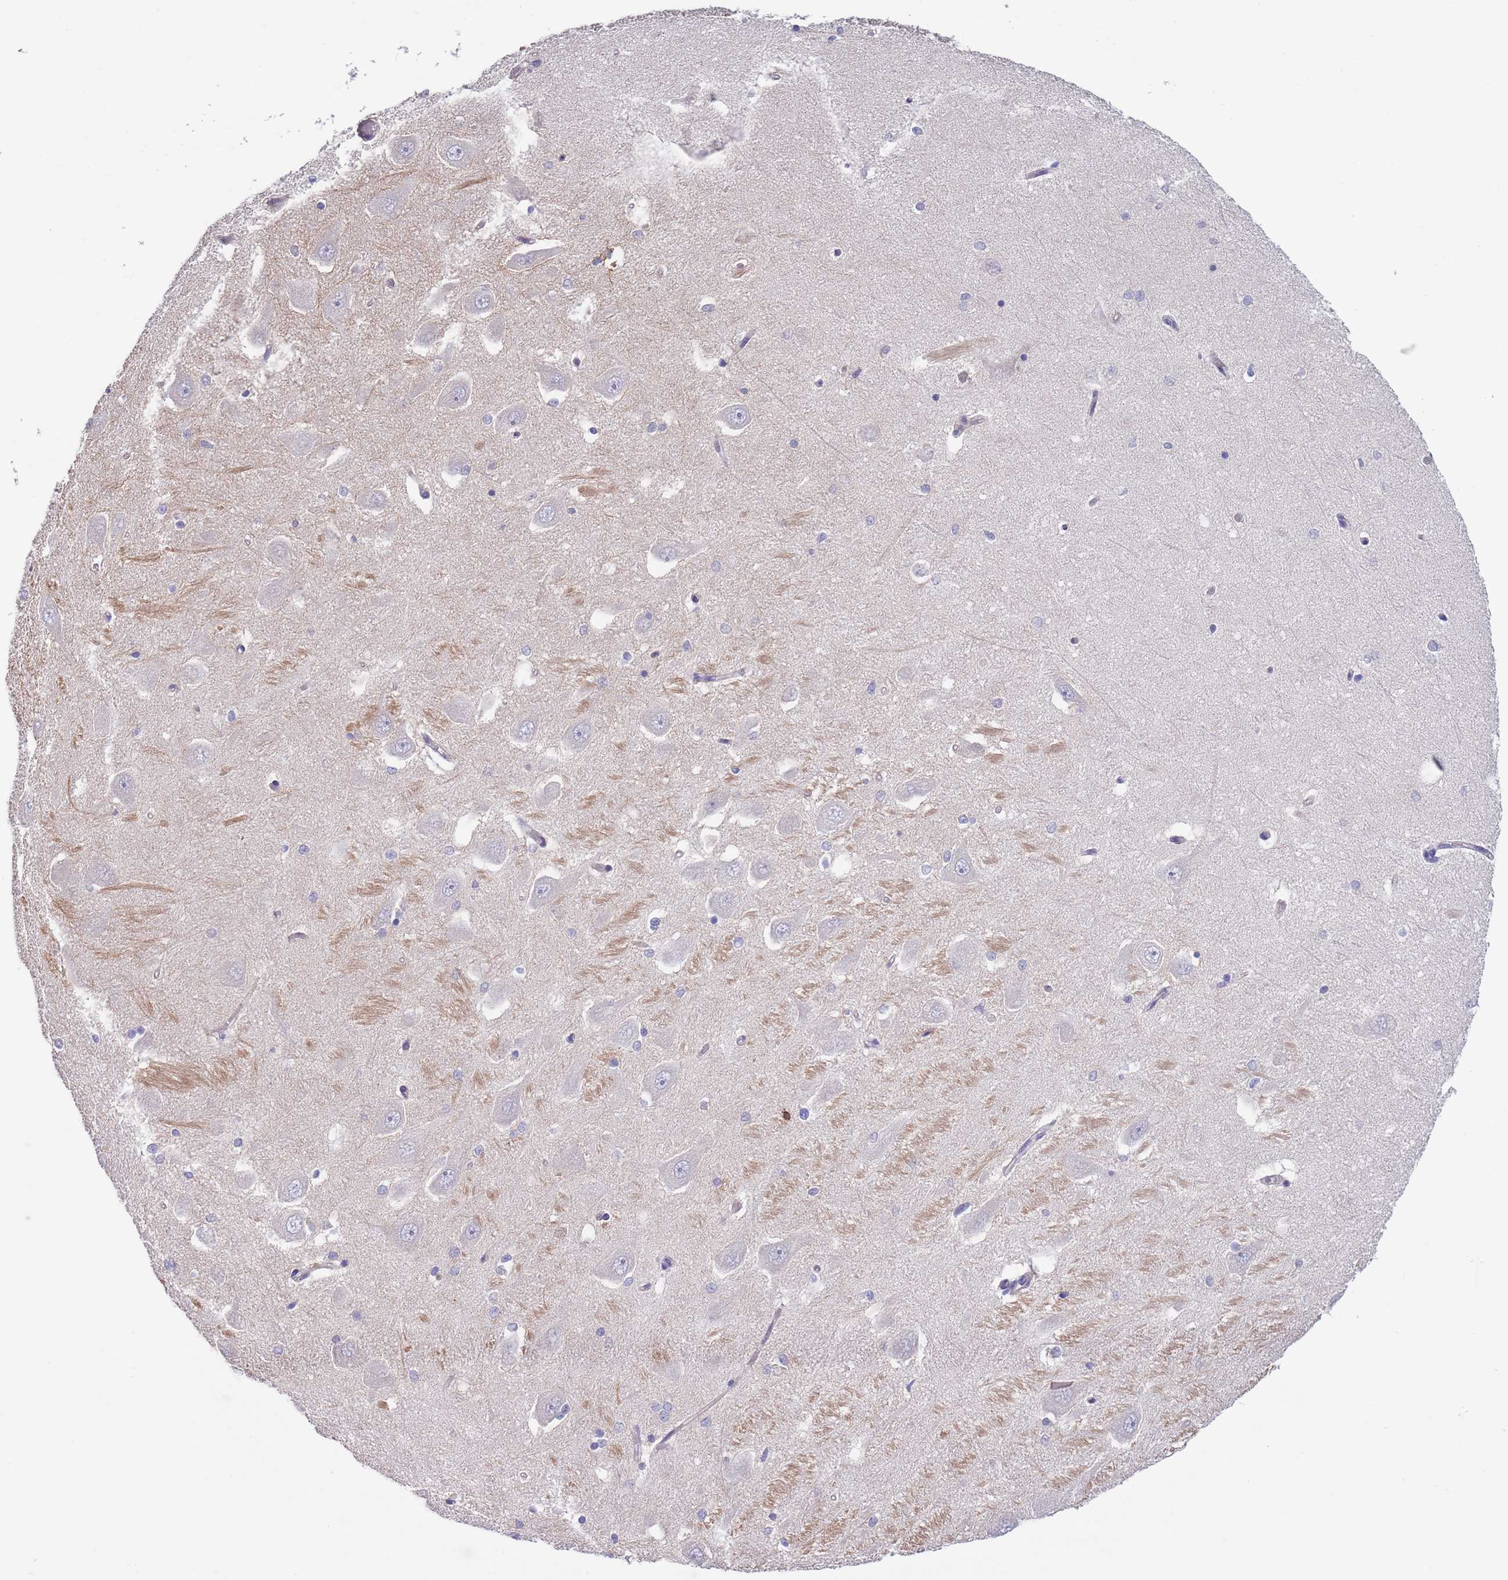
{"staining": {"intensity": "negative", "quantity": "none", "location": "none"}, "tissue": "hippocampus", "cell_type": "Glial cells", "image_type": "normal", "snomed": [{"axis": "morphology", "description": "Normal tissue, NOS"}, {"axis": "topography", "description": "Hippocampus"}], "caption": "Immunohistochemical staining of benign hippocampus displays no significant positivity in glial cells. Brightfield microscopy of IHC stained with DAB (3,3'-diaminobenzidine) (brown) and hematoxylin (blue), captured at high magnification.", "gene": "RNF169", "patient": {"sex": "male", "age": 45}}